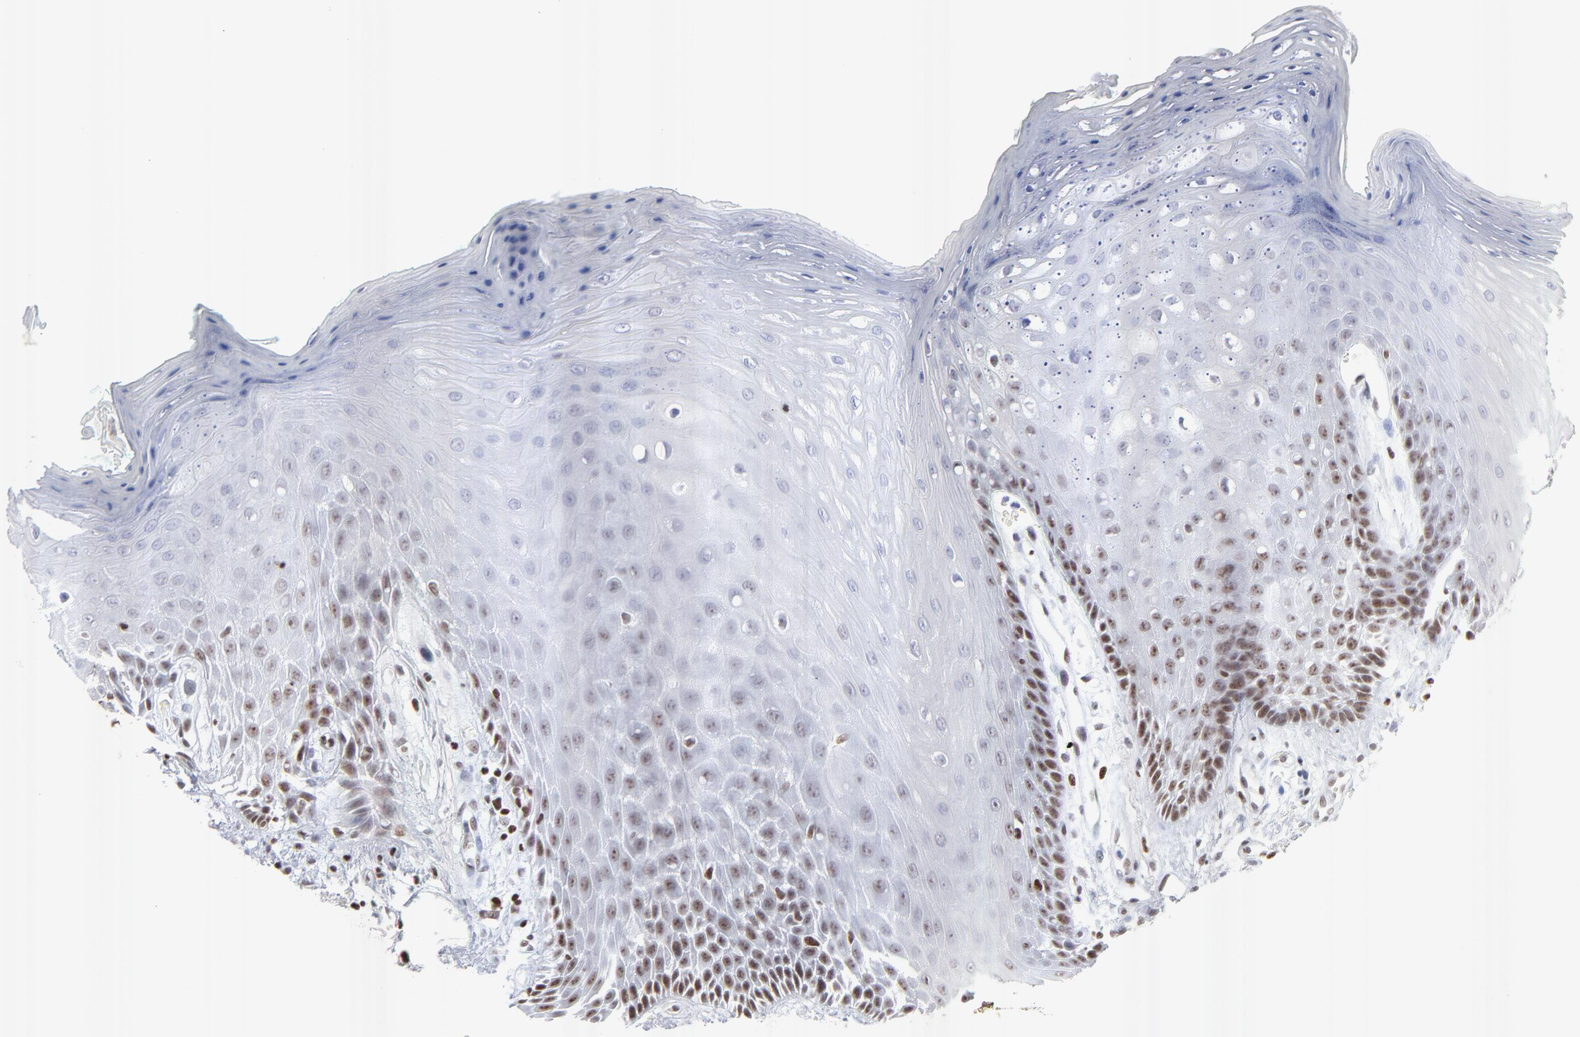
{"staining": {"intensity": "moderate", "quantity": "25%-75%", "location": "nuclear"}, "tissue": "oral mucosa", "cell_type": "Squamous epithelial cells", "image_type": "normal", "snomed": [{"axis": "morphology", "description": "Normal tissue, NOS"}, {"axis": "morphology", "description": "Squamous cell carcinoma, NOS"}, {"axis": "topography", "description": "Skeletal muscle"}, {"axis": "topography", "description": "Oral tissue"}, {"axis": "topography", "description": "Head-Neck"}], "caption": "IHC staining of unremarkable oral mucosa, which shows medium levels of moderate nuclear staining in about 25%-75% of squamous epithelial cells indicating moderate nuclear protein staining. The staining was performed using DAB (brown) for protein detection and nuclei were counterstained in hematoxylin (blue).", "gene": "PARP1", "patient": {"sex": "female", "age": 84}}